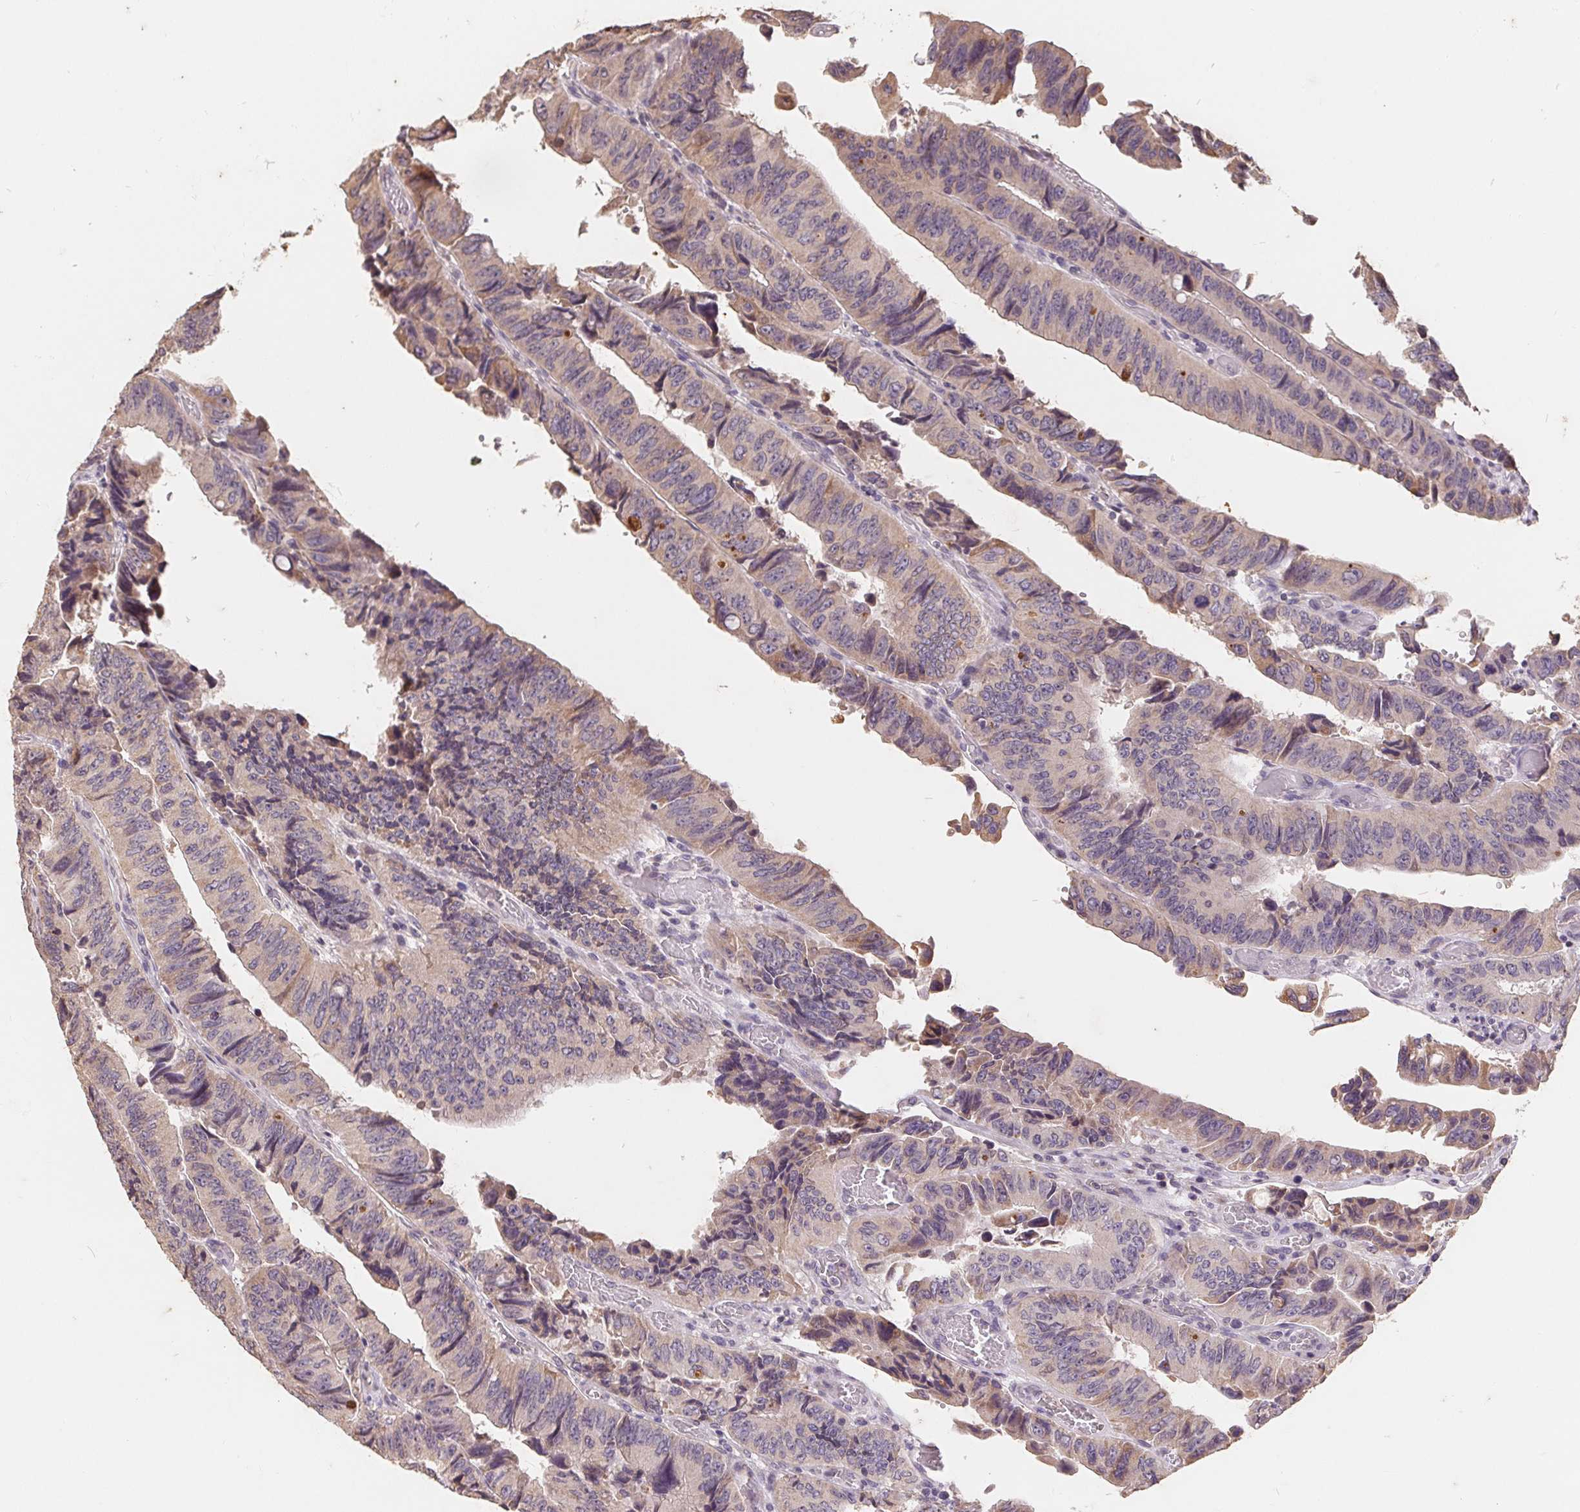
{"staining": {"intensity": "weak", "quantity": "25%-75%", "location": "cytoplasmic/membranous"}, "tissue": "colorectal cancer", "cell_type": "Tumor cells", "image_type": "cancer", "snomed": [{"axis": "morphology", "description": "Adenocarcinoma, NOS"}, {"axis": "topography", "description": "Colon"}], "caption": "Immunohistochemical staining of adenocarcinoma (colorectal) demonstrates low levels of weak cytoplasmic/membranous staining in approximately 25%-75% of tumor cells.", "gene": "CDIPT", "patient": {"sex": "female", "age": 84}}